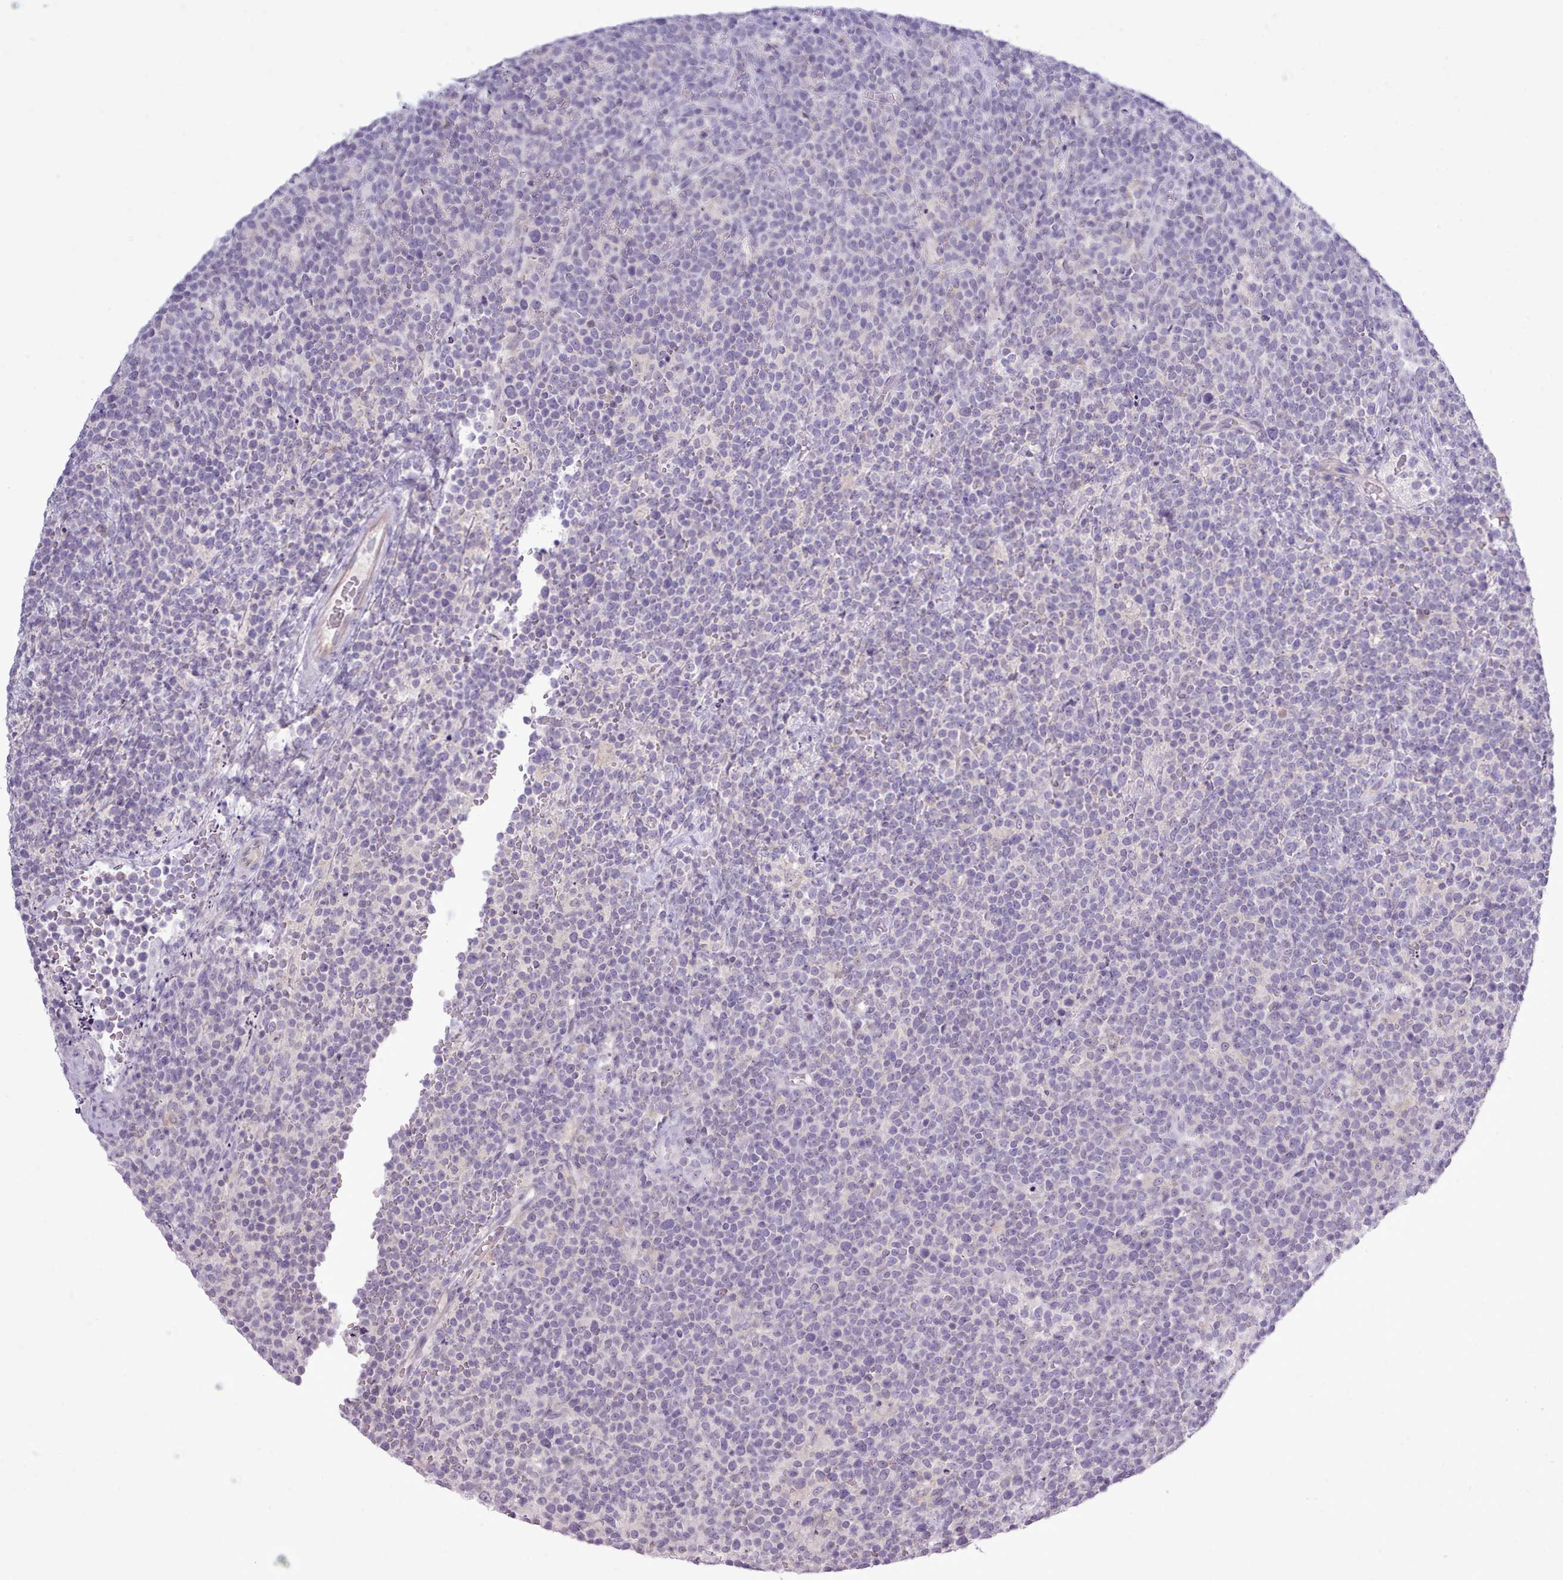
{"staining": {"intensity": "negative", "quantity": "none", "location": "none"}, "tissue": "lymphoma", "cell_type": "Tumor cells", "image_type": "cancer", "snomed": [{"axis": "morphology", "description": "Malignant lymphoma, non-Hodgkin's type, High grade"}, {"axis": "topography", "description": "Lymph node"}], "caption": "High power microscopy histopathology image of an immunohistochemistry histopathology image of malignant lymphoma, non-Hodgkin's type (high-grade), revealing no significant positivity in tumor cells.", "gene": "BDKRB2", "patient": {"sex": "male", "age": 61}}